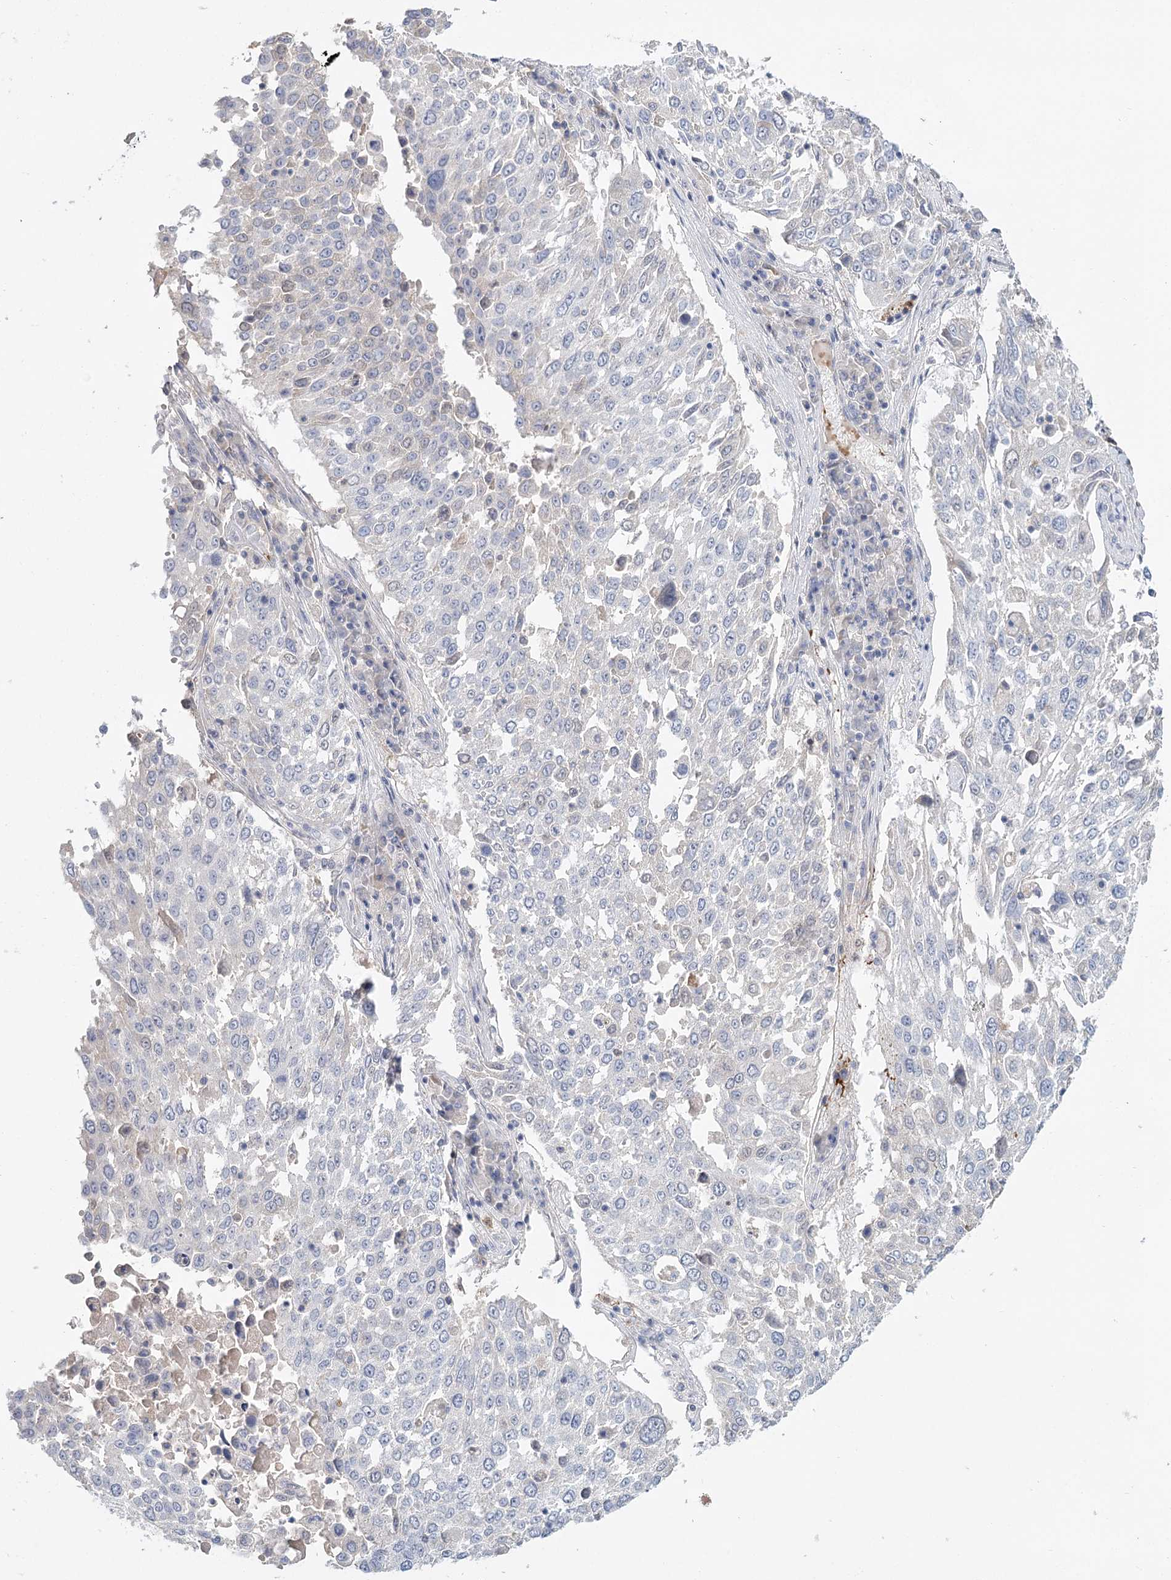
{"staining": {"intensity": "negative", "quantity": "none", "location": "none"}, "tissue": "lung cancer", "cell_type": "Tumor cells", "image_type": "cancer", "snomed": [{"axis": "morphology", "description": "Squamous cell carcinoma, NOS"}, {"axis": "topography", "description": "Lung"}], "caption": "Lung squamous cell carcinoma was stained to show a protein in brown. There is no significant positivity in tumor cells.", "gene": "ARHGAP44", "patient": {"sex": "male", "age": 65}}